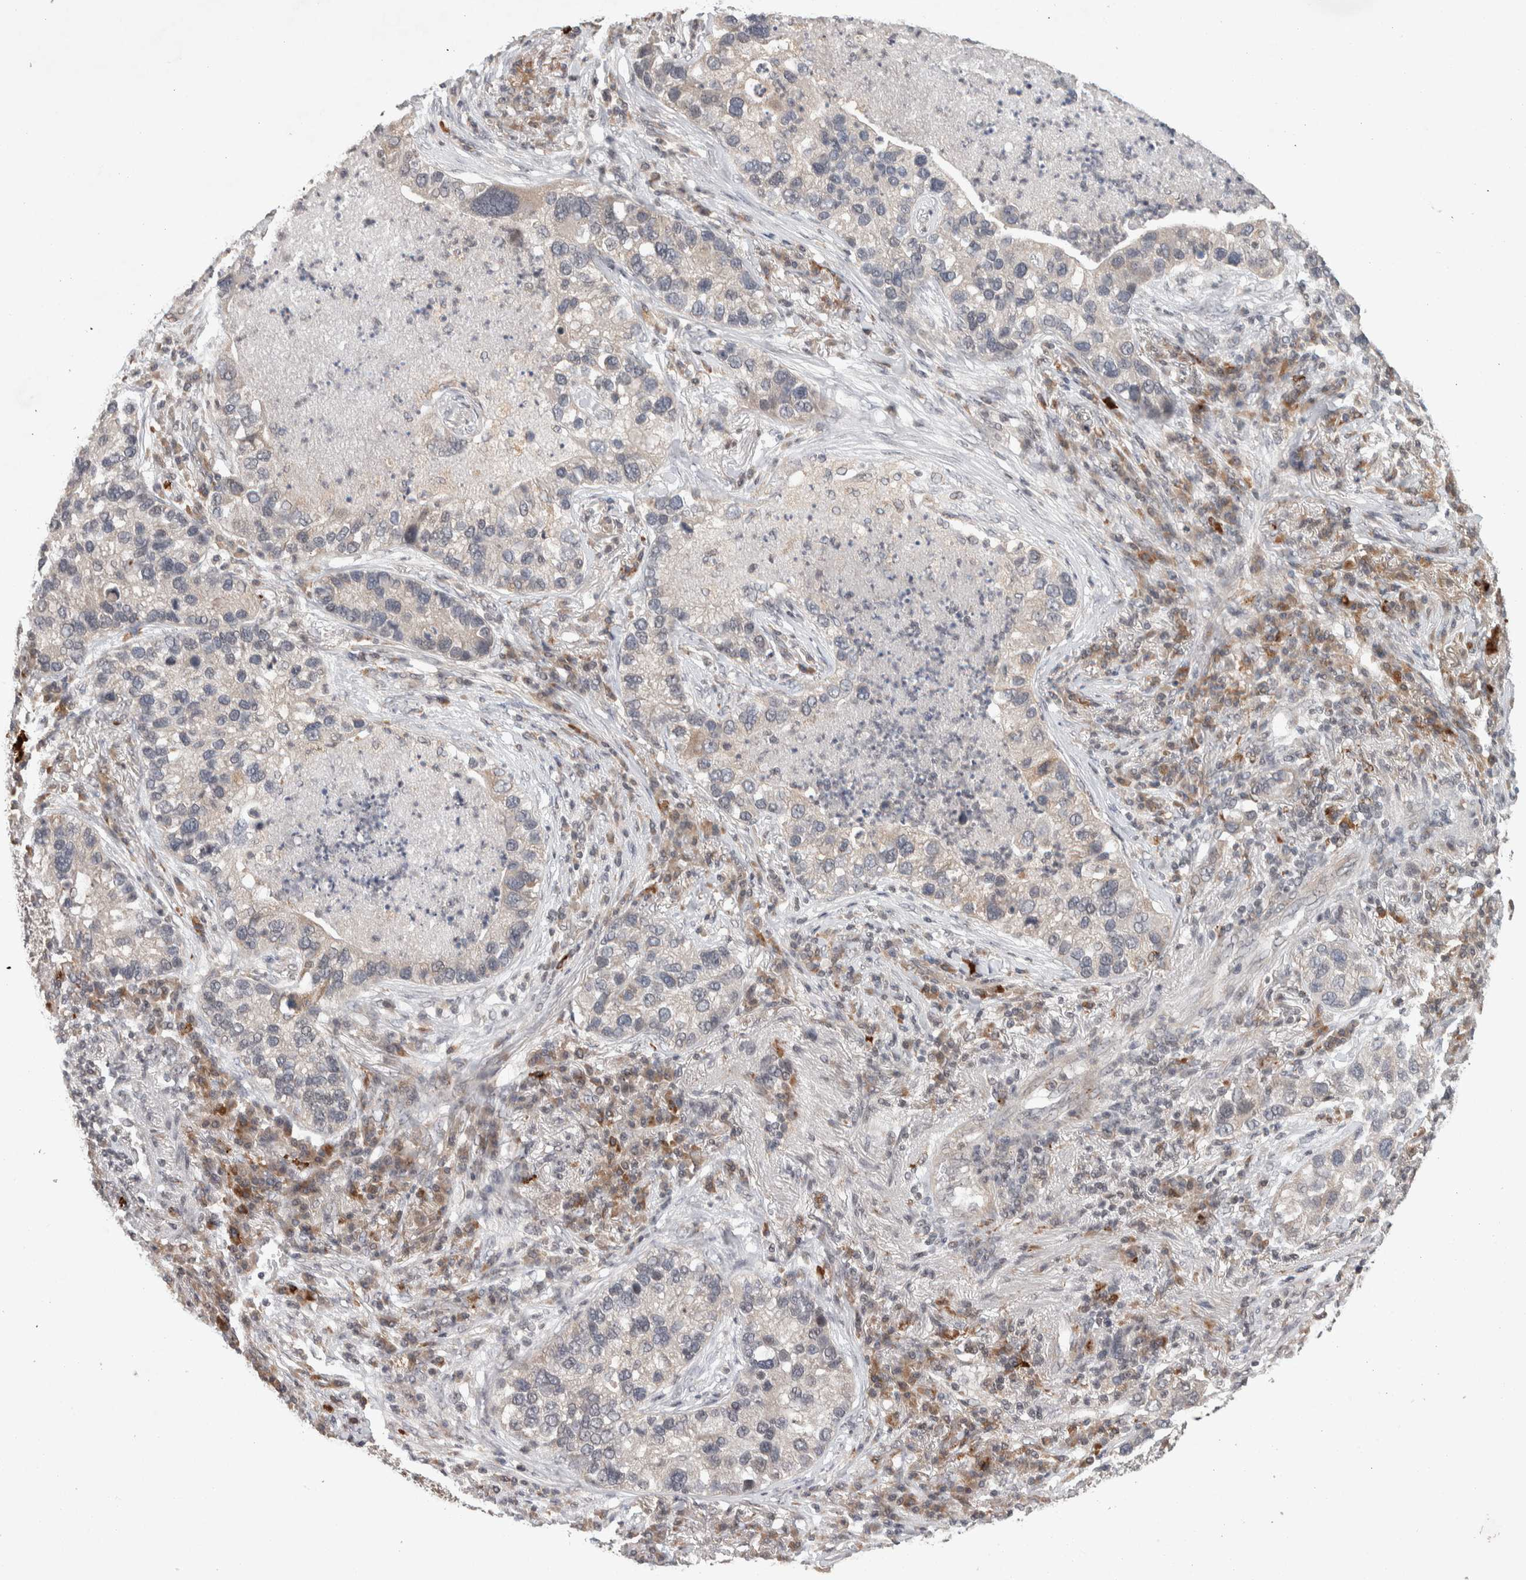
{"staining": {"intensity": "negative", "quantity": "none", "location": "none"}, "tissue": "lung cancer", "cell_type": "Tumor cells", "image_type": "cancer", "snomed": [{"axis": "morphology", "description": "Normal tissue, NOS"}, {"axis": "morphology", "description": "Adenocarcinoma, NOS"}, {"axis": "topography", "description": "Bronchus"}, {"axis": "topography", "description": "Lung"}], "caption": "DAB (3,3'-diaminobenzidine) immunohistochemical staining of human lung cancer (adenocarcinoma) exhibits no significant positivity in tumor cells.", "gene": "KCNK1", "patient": {"sex": "male", "age": 54}}